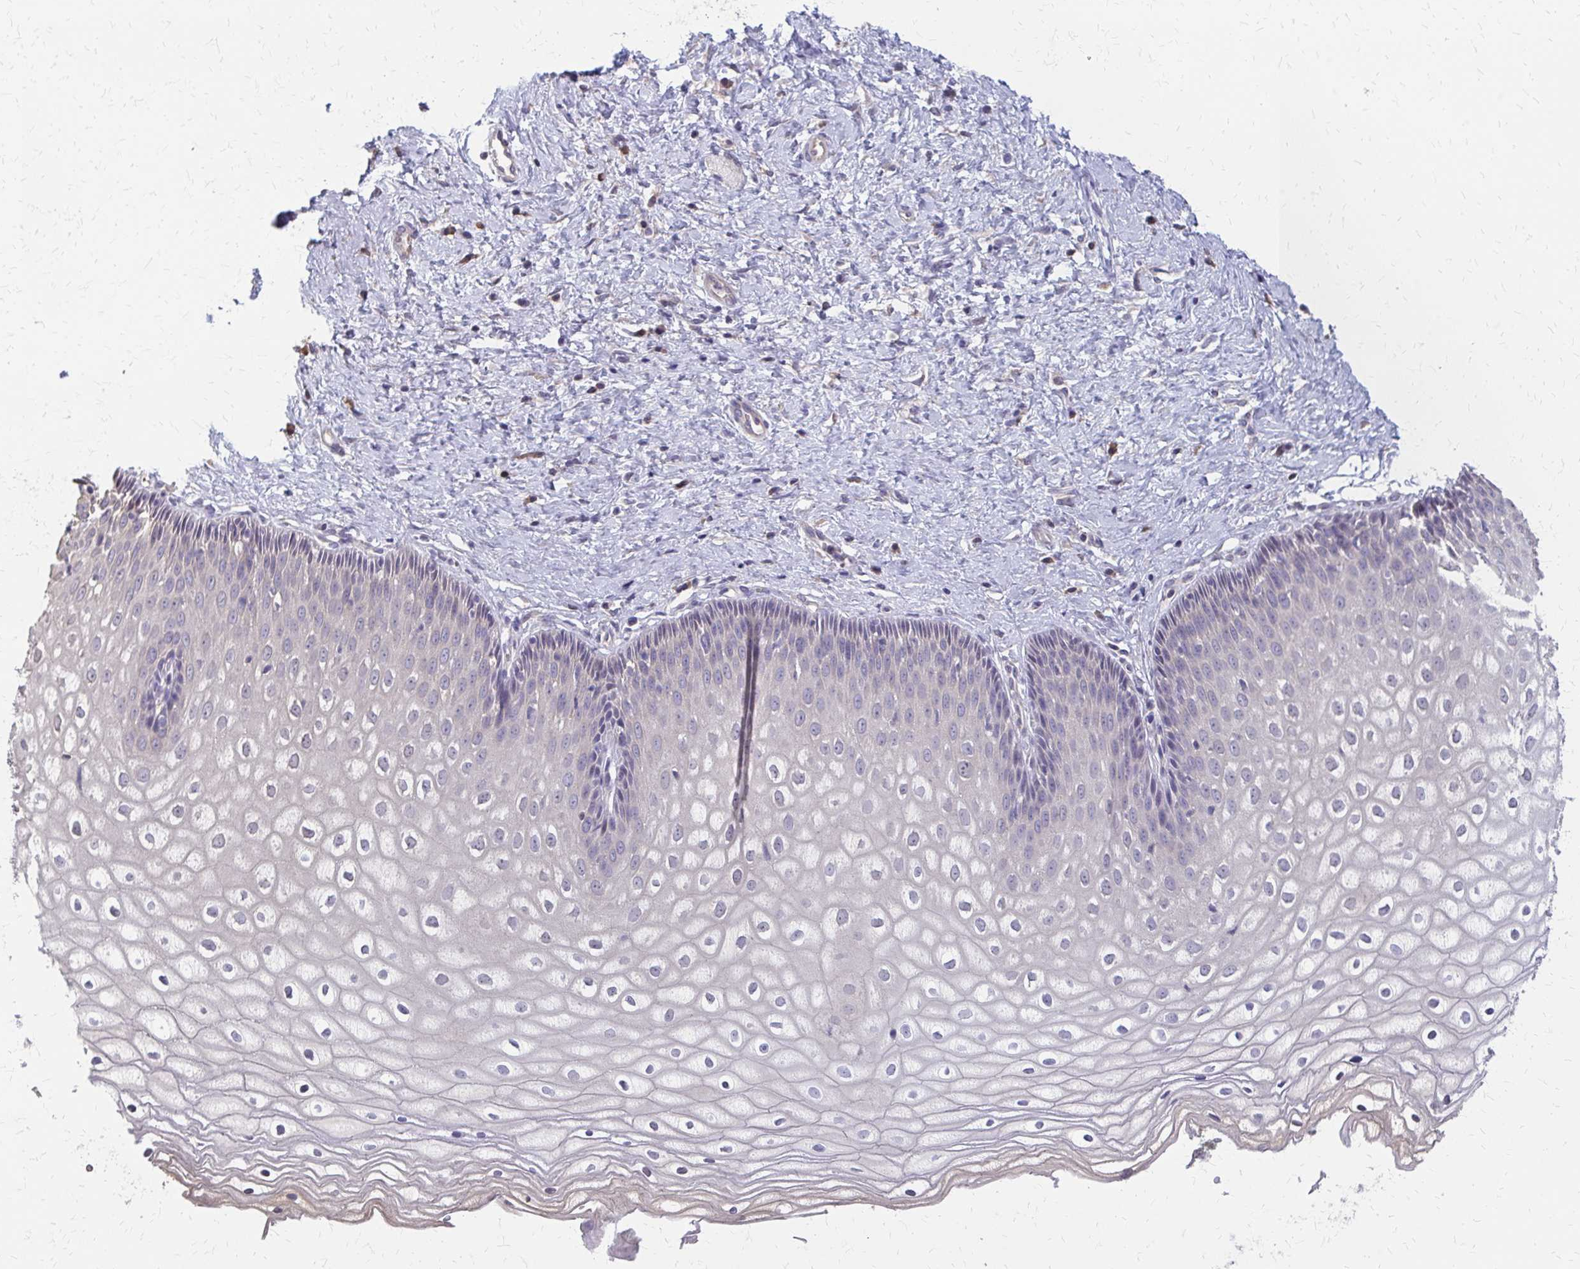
{"staining": {"intensity": "weak", "quantity": "25%-75%", "location": "cytoplasmic/membranous"}, "tissue": "cervix", "cell_type": "Glandular cells", "image_type": "normal", "snomed": [{"axis": "morphology", "description": "Normal tissue, NOS"}, {"axis": "topography", "description": "Cervix"}], "caption": "Protein staining of unremarkable cervix shows weak cytoplasmic/membranous staining in approximately 25%-75% of glandular cells. (DAB IHC, brown staining for protein, blue staining for nuclei).", "gene": "IFI44L", "patient": {"sex": "female", "age": 36}}